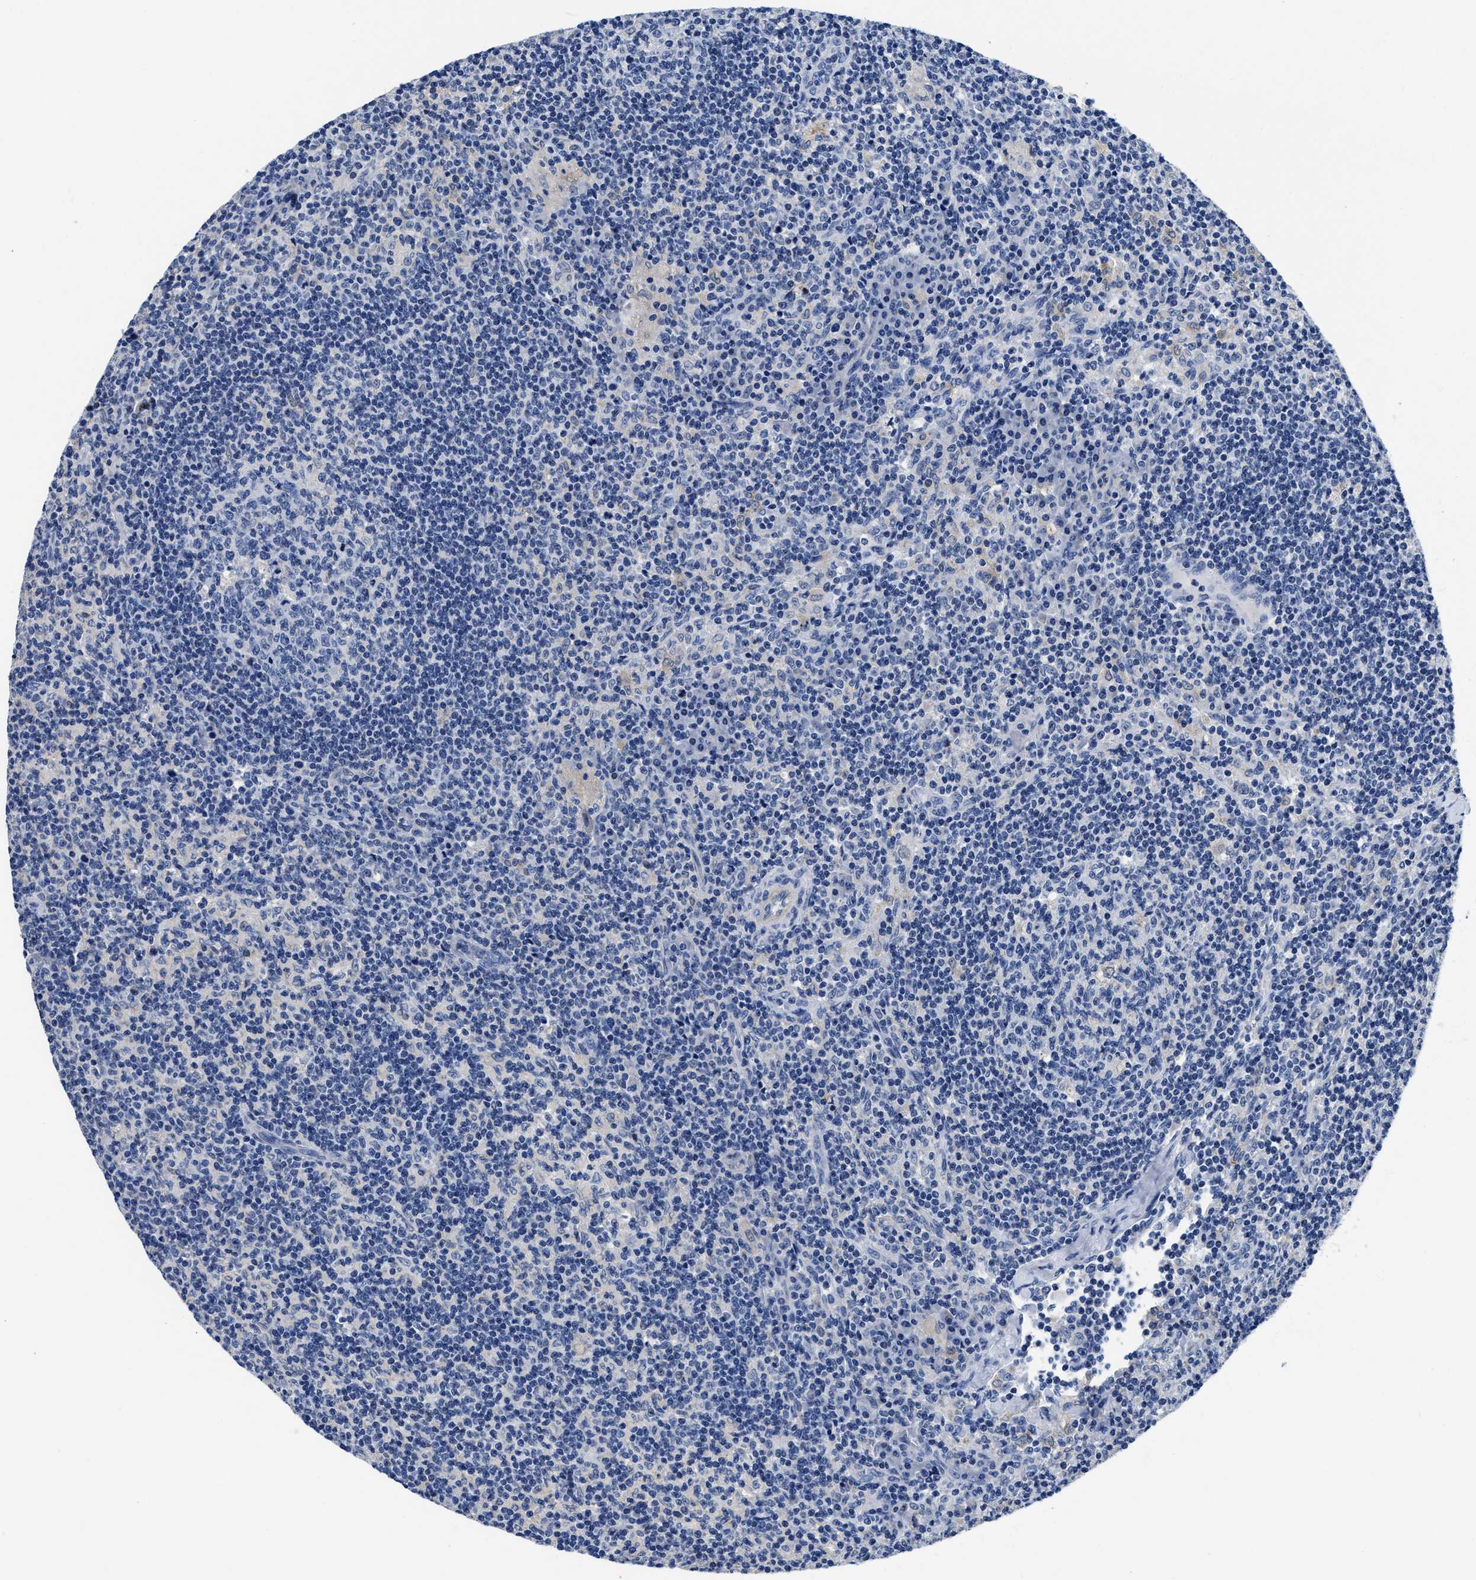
{"staining": {"intensity": "negative", "quantity": "none", "location": "none"}, "tissue": "lymph node", "cell_type": "Germinal center cells", "image_type": "normal", "snomed": [{"axis": "morphology", "description": "Normal tissue, NOS"}, {"axis": "morphology", "description": "Inflammation, NOS"}, {"axis": "topography", "description": "Lymph node"}], "caption": "A histopathology image of human lymph node is negative for staining in germinal center cells. Nuclei are stained in blue.", "gene": "SLC35F1", "patient": {"sex": "male", "age": 55}}